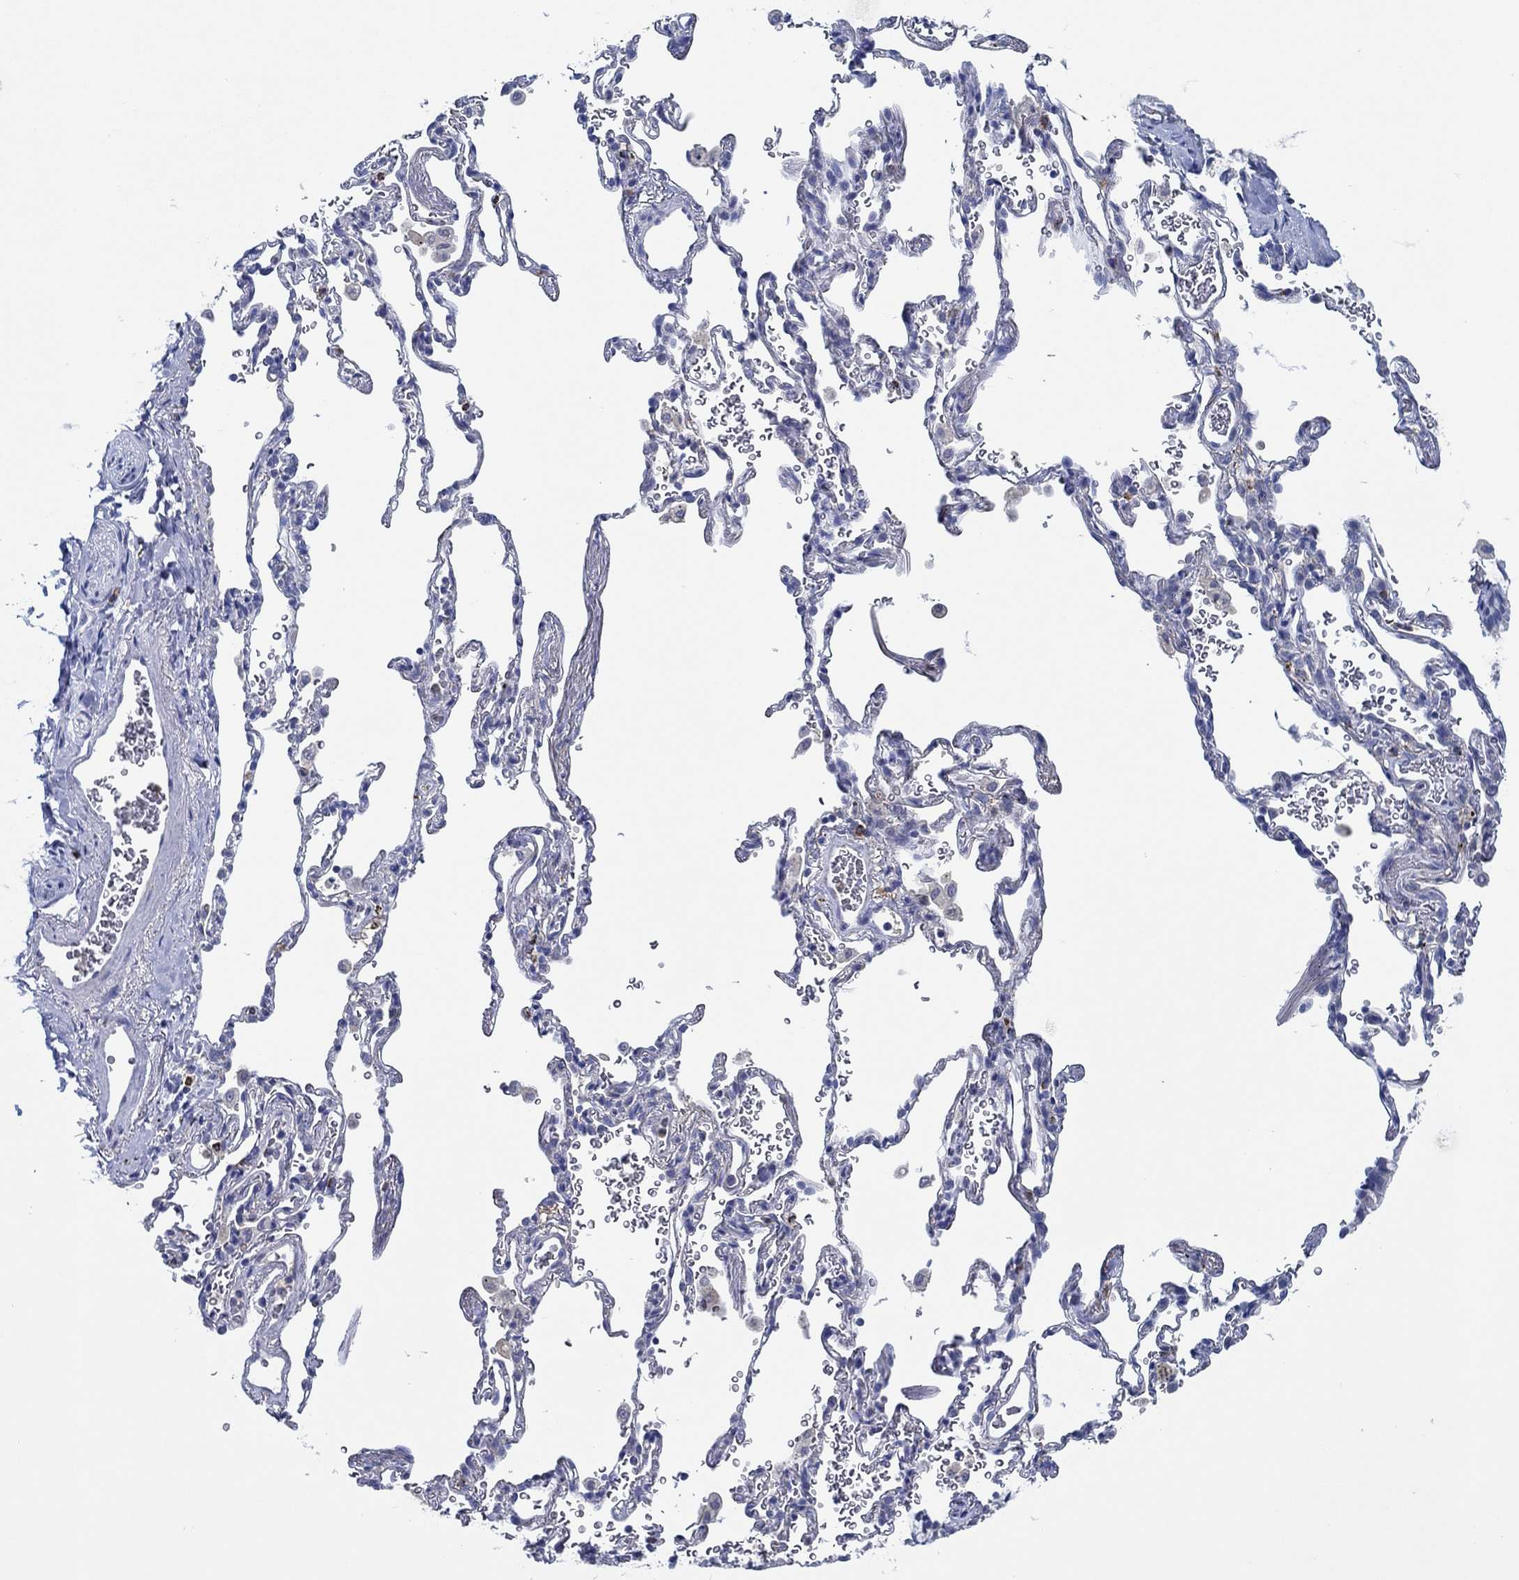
{"staining": {"intensity": "negative", "quantity": "none", "location": "none"}, "tissue": "soft tissue", "cell_type": "Fibroblasts", "image_type": "normal", "snomed": [{"axis": "morphology", "description": "Normal tissue, NOS"}, {"axis": "morphology", "description": "Adenocarcinoma, NOS"}, {"axis": "topography", "description": "Cartilage tissue"}, {"axis": "topography", "description": "Lung"}], "caption": "An immunohistochemistry (IHC) photomicrograph of normal soft tissue is shown. There is no staining in fibroblasts of soft tissue. Nuclei are stained in blue.", "gene": "CPM", "patient": {"sex": "male", "age": 59}}